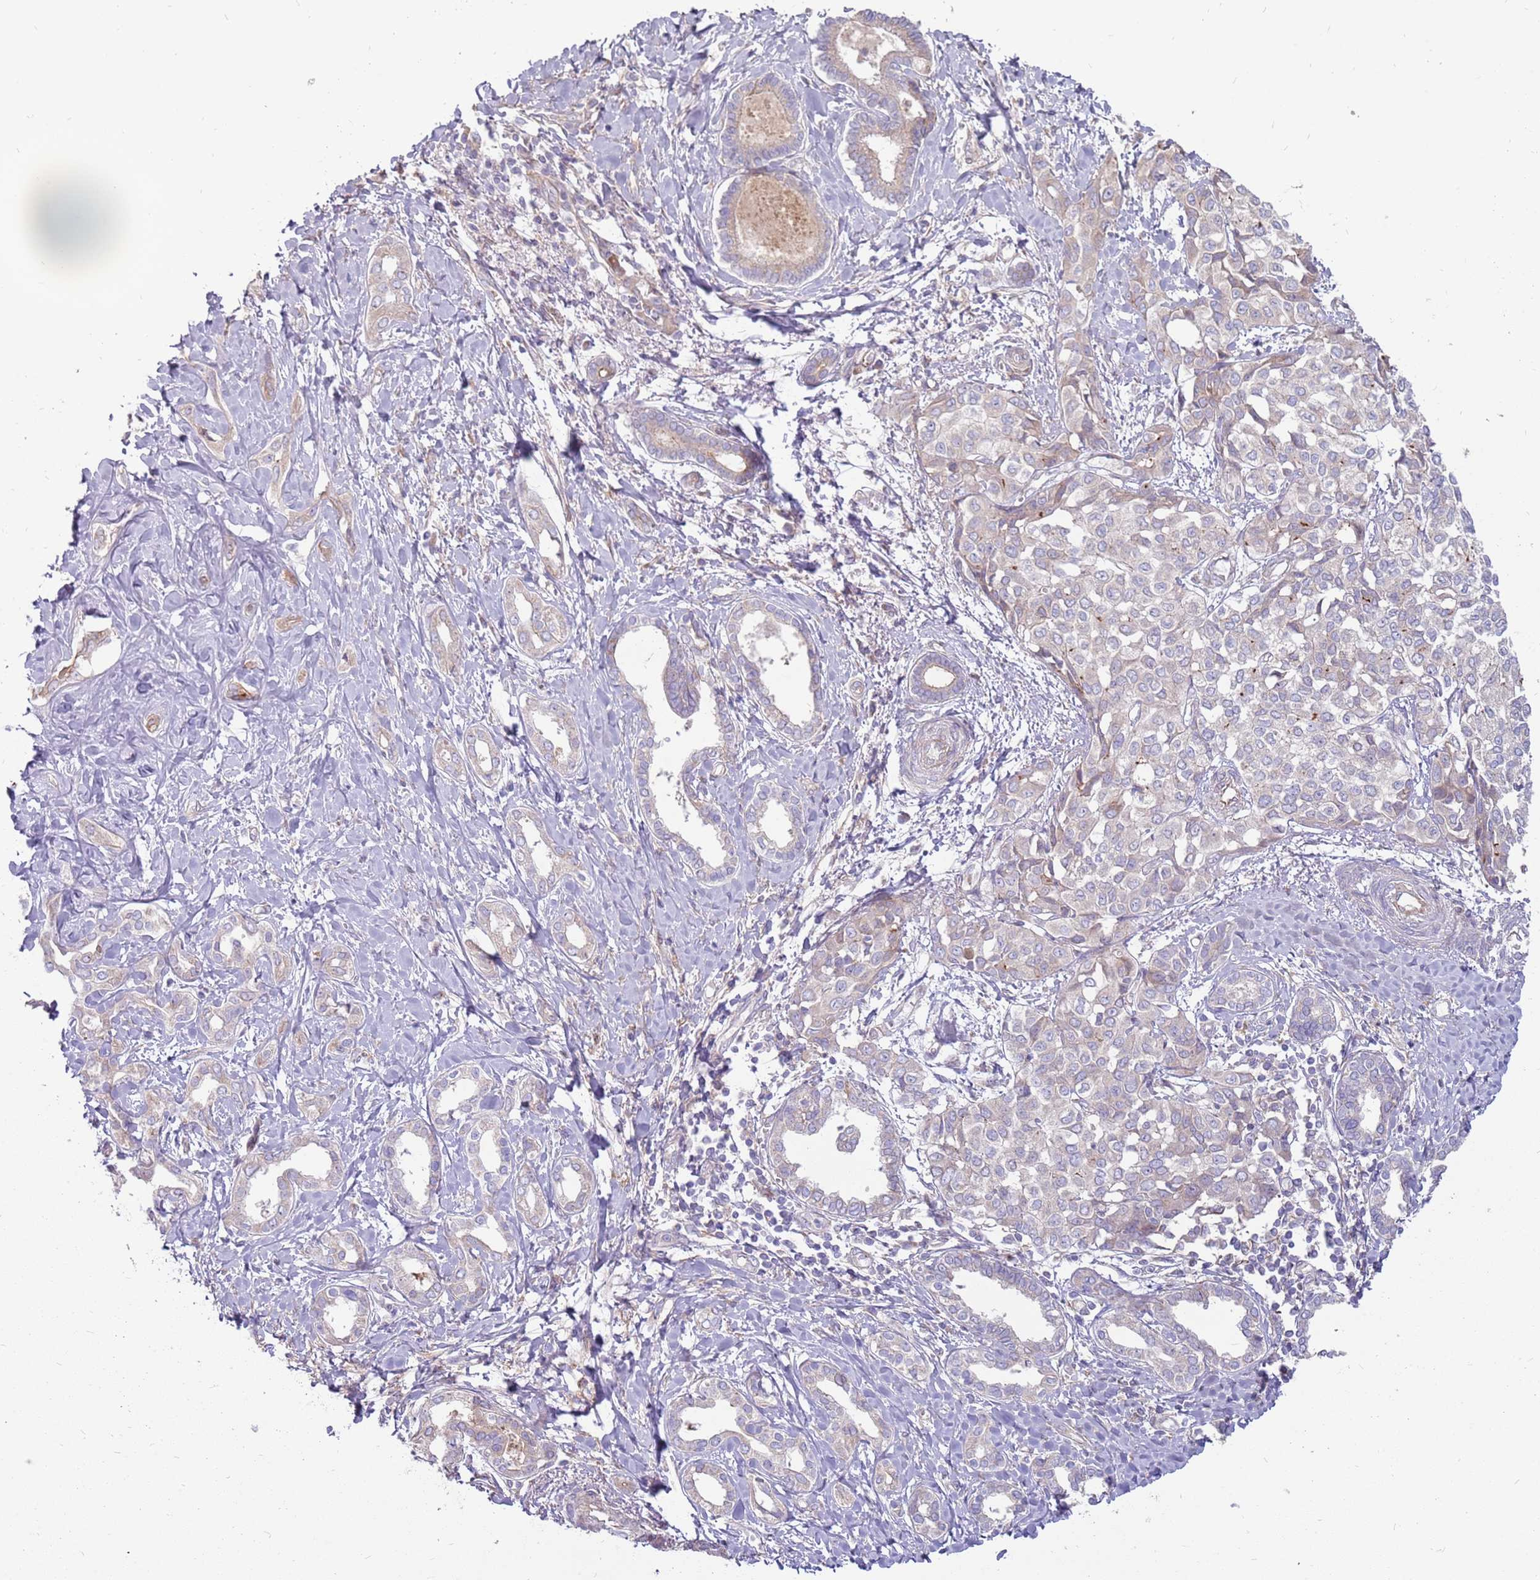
{"staining": {"intensity": "negative", "quantity": "none", "location": "none"}, "tissue": "liver cancer", "cell_type": "Tumor cells", "image_type": "cancer", "snomed": [{"axis": "morphology", "description": "Cholangiocarcinoma"}, {"axis": "topography", "description": "Liver"}], "caption": "Protein analysis of liver cancer exhibits no significant expression in tumor cells.", "gene": "EMC1", "patient": {"sex": "female", "age": 77}}